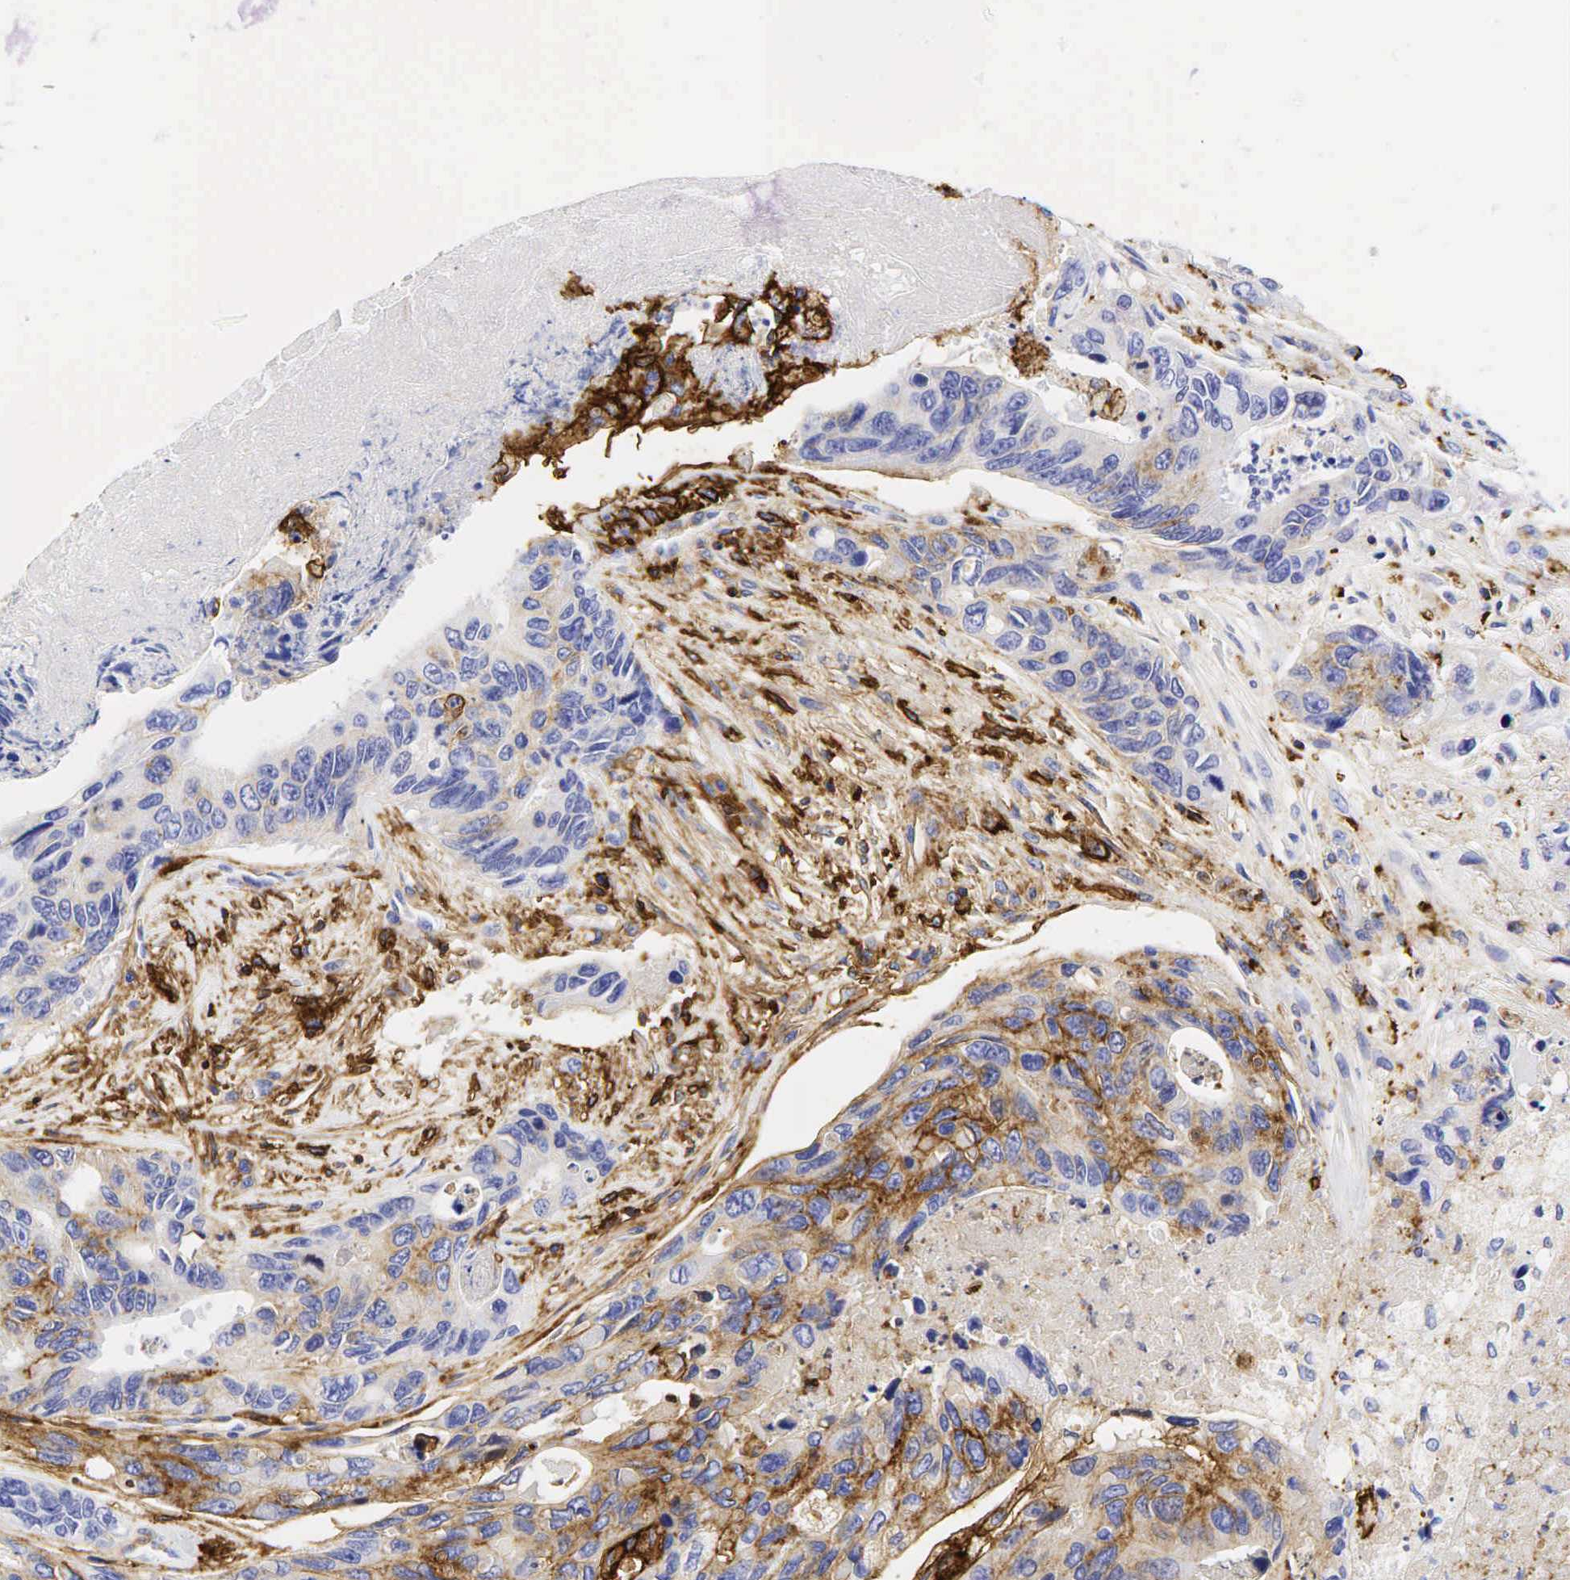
{"staining": {"intensity": "moderate", "quantity": "25%-75%", "location": "cytoplasmic/membranous"}, "tissue": "colorectal cancer", "cell_type": "Tumor cells", "image_type": "cancer", "snomed": [{"axis": "morphology", "description": "Adenocarcinoma, NOS"}, {"axis": "topography", "description": "Colon"}], "caption": "Immunohistochemical staining of human colorectal cancer (adenocarcinoma) exhibits medium levels of moderate cytoplasmic/membranous expression in about 25%-75% of tumor cells.", "gene": "CD44", "patient": {"sex": "female", "age": 86}}